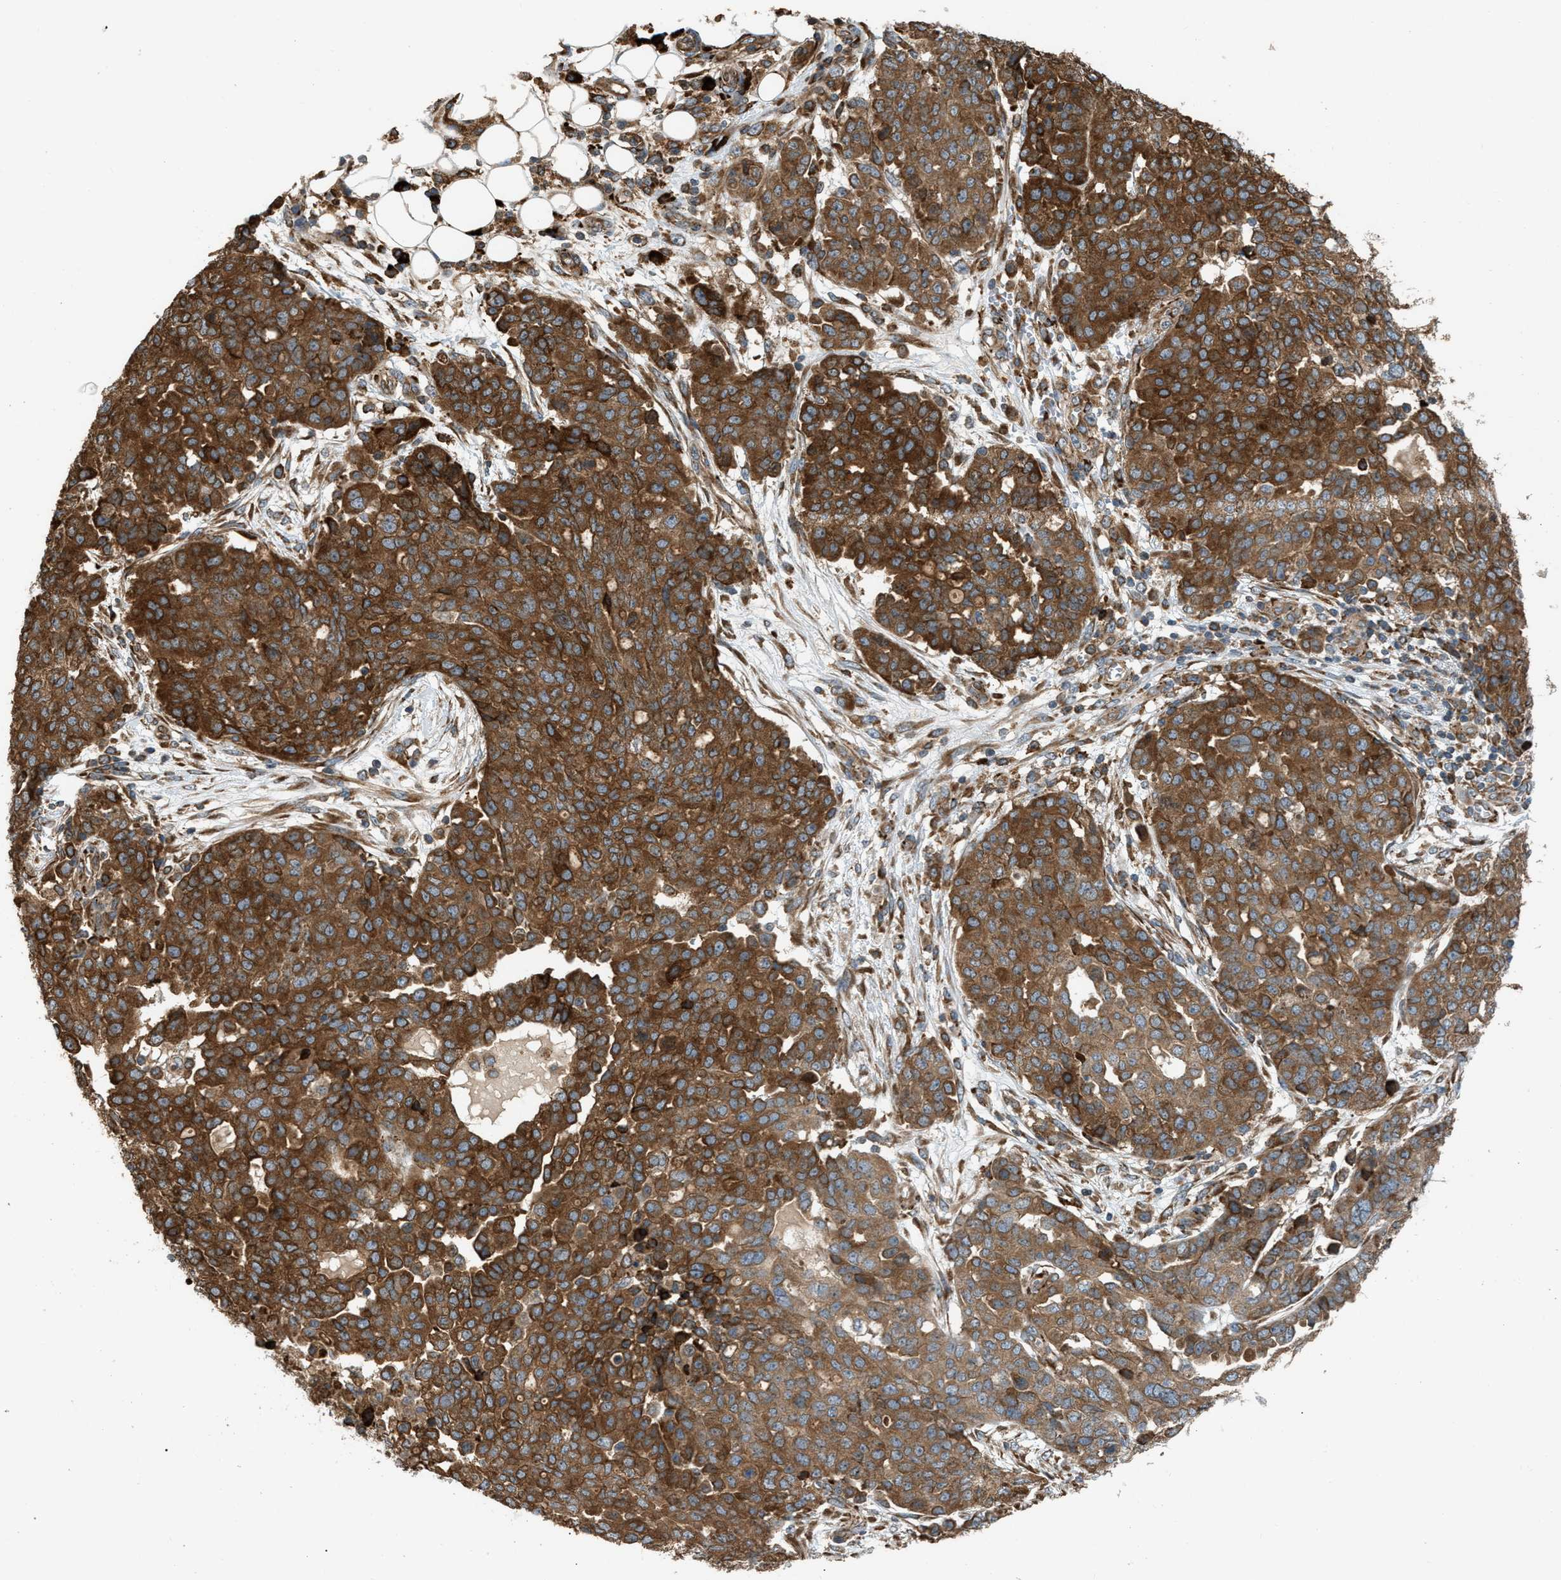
{"staining": {"intensity": "strong", "quantity": ">75%", "location": "cytoplasmic/membranous"}, "tissue": "ovarian cancer", "cell_type": "Tumor cells", "image_type": "cancer", "snomed": [{"axis": "morphology", "description": "Cystadenocarcinoma, serous, NOS"}, {"axis": "topography", "description": "Soft tissue"}, {"axis": "topography", "description": "Ovary"}], "caption": "Immunohistochemical staining of human ovarian serous cystadenocarcinoma demonstrates strong cytoplasmic/membranous protein staining in about >75% of tumor cells.", "gene": "BAIAP2L1", "patient": {"sex": "female", "age": 57}}